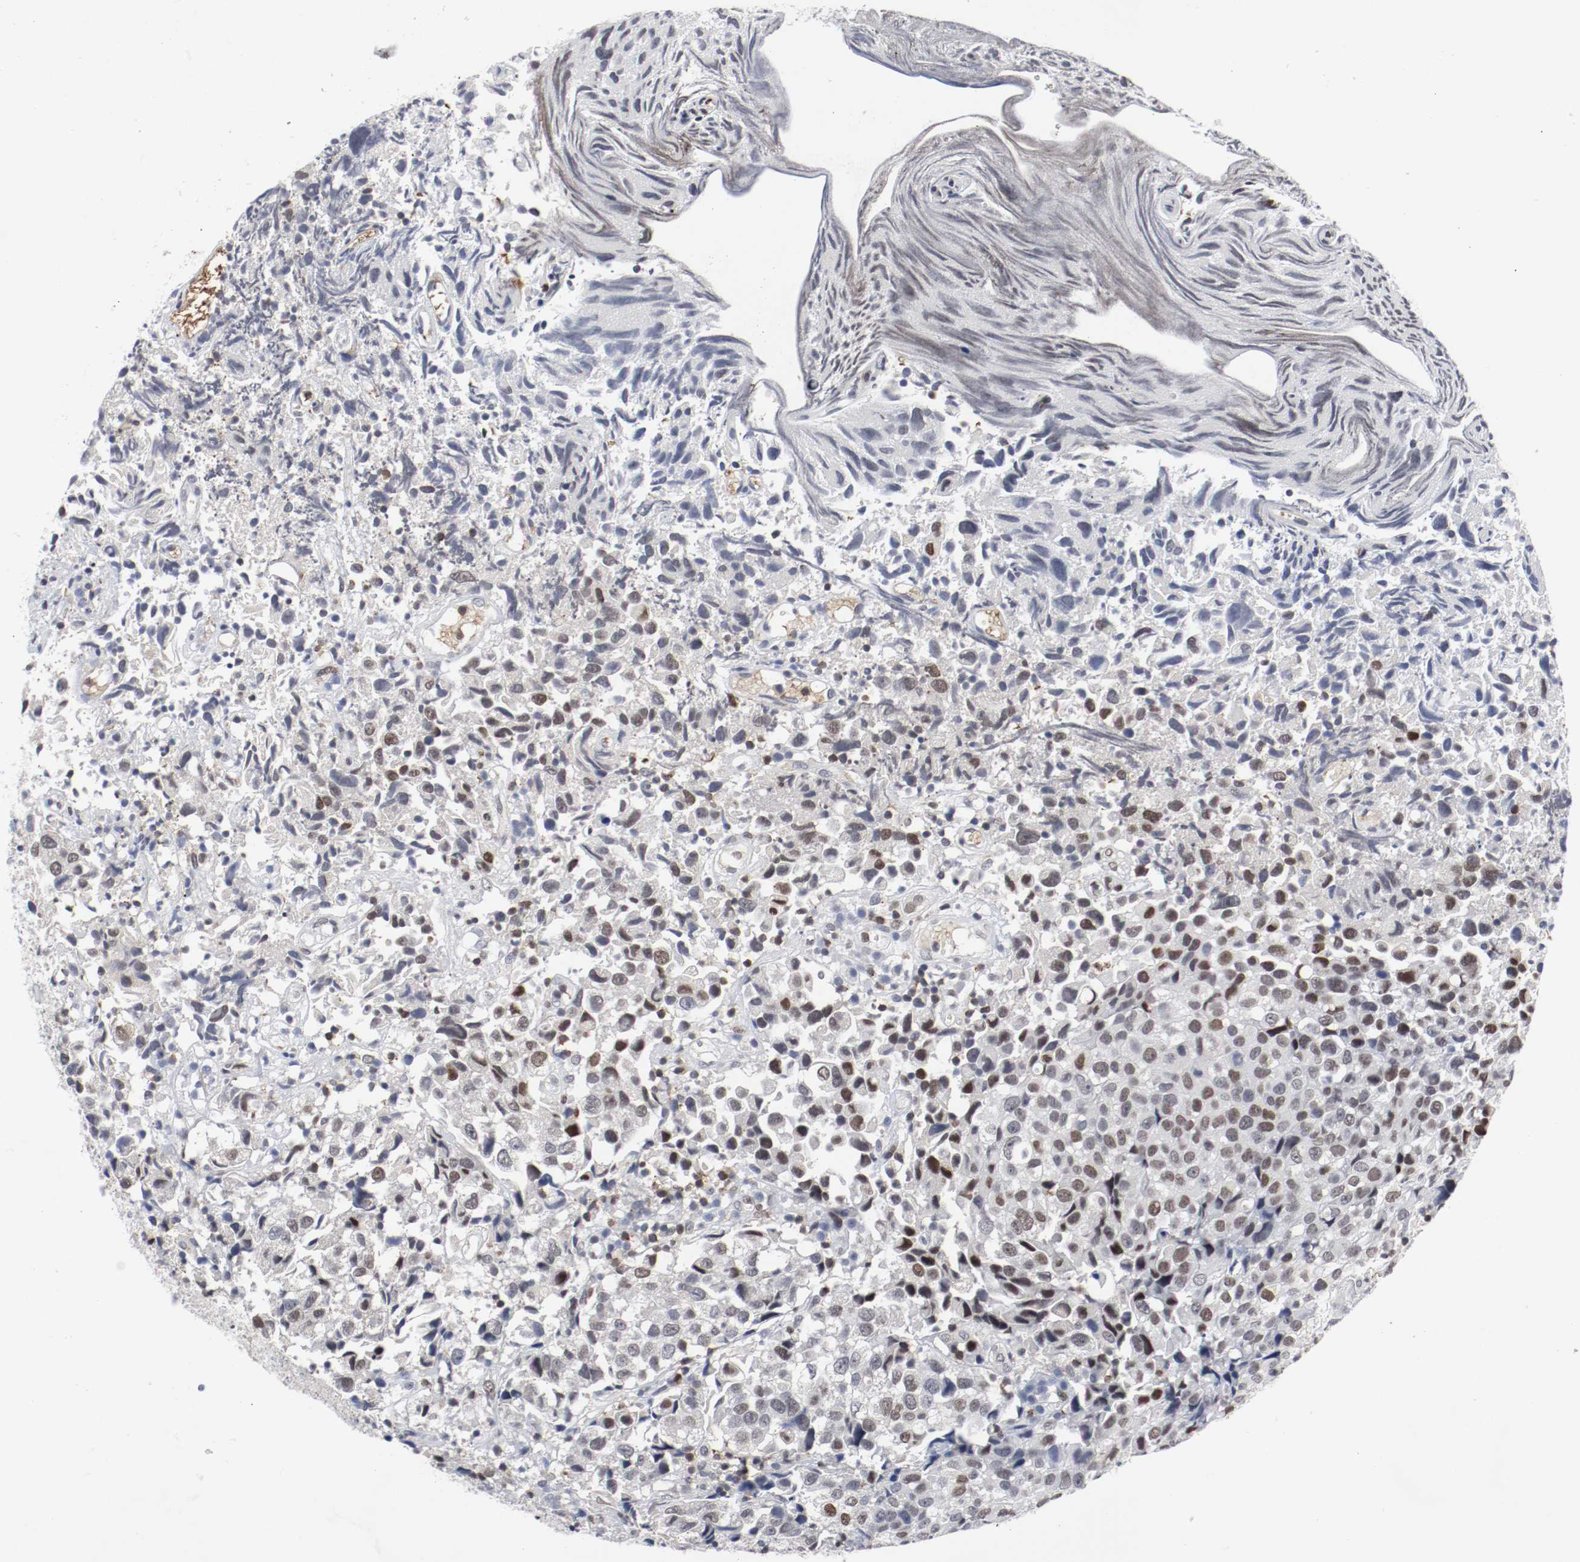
{"staining": {"intensity": "weak", "quantity": "25%-75%", "location": "nuclear"}, "tissue": "urothelial cancer", "cell_type": "Tumor cells", "image_type": "cancer", "snomed": [{"axis": "morphology", "description": "Urothelial carcinoma, High grade"}, {"axis": "topography", "description": "Urinary bladder"}], "caption": "Tumor cells demonstrate low levels of weak nuclear expression in approximately 25%-75% of cells in human urothelial carcinoma (high-grade).", "gene": "JUND", "patient": {"sex": "female", "age": 75}}